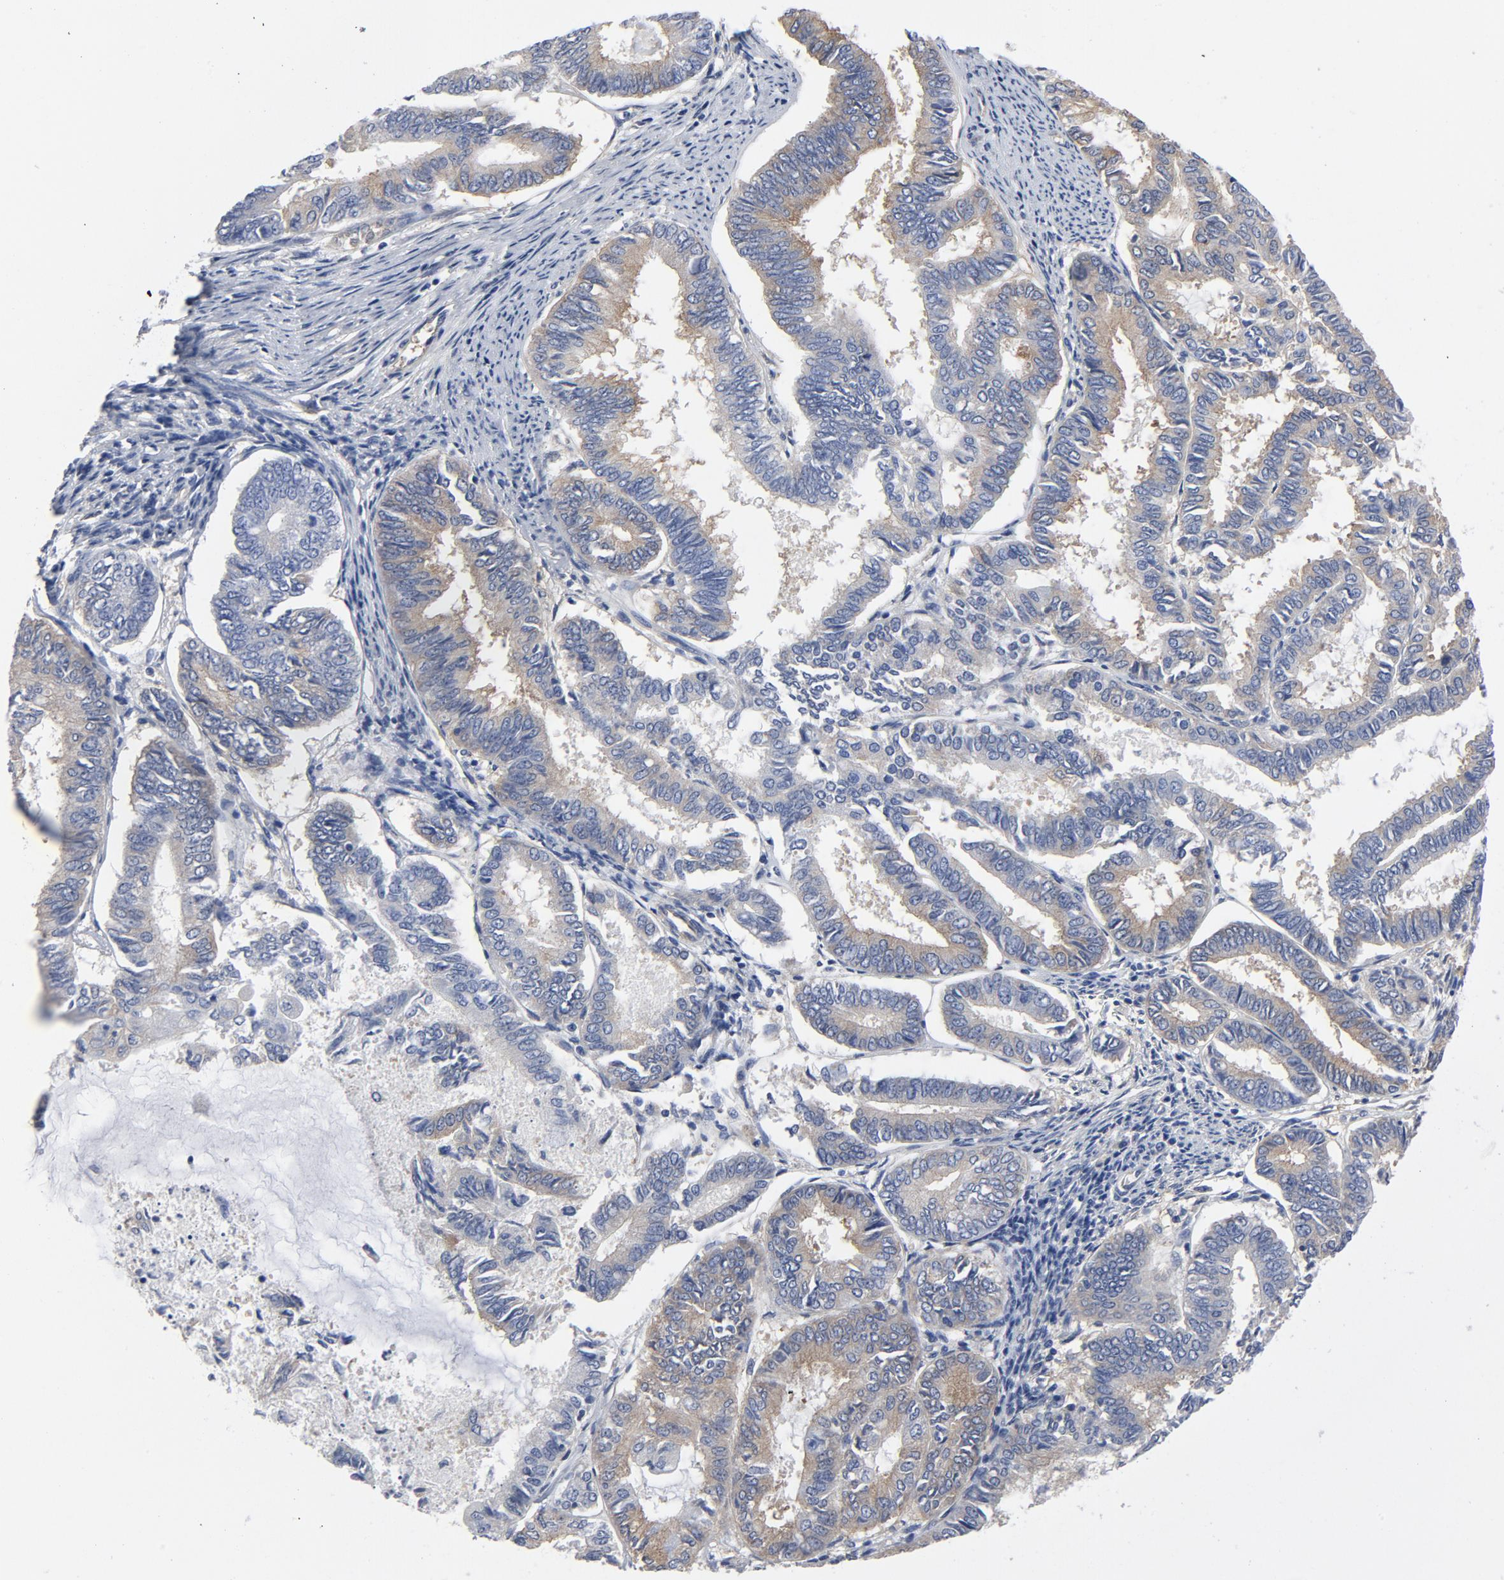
{"staining": {"intensity": "moderate", "quantity": ">75%", "location": "cytoplasmic/membranous"}, "tissue": "endometrial cancer", "cell_type": "Tumor cells", "image_type": "cancer", "snomed": [{"axis": "morphology", "description": "Adenocarcinoma, NOS"}, {"axis": "topography", "description": "Endometrium"}], "caption": "Endometrial cancer stained with a brown dye exhibits moderate cytoplasmic/membranous positive positivity in approximately >75% of tumor cells.", "gene": "DYNLT3", "patient": {"sex": "female", "age": 86}}